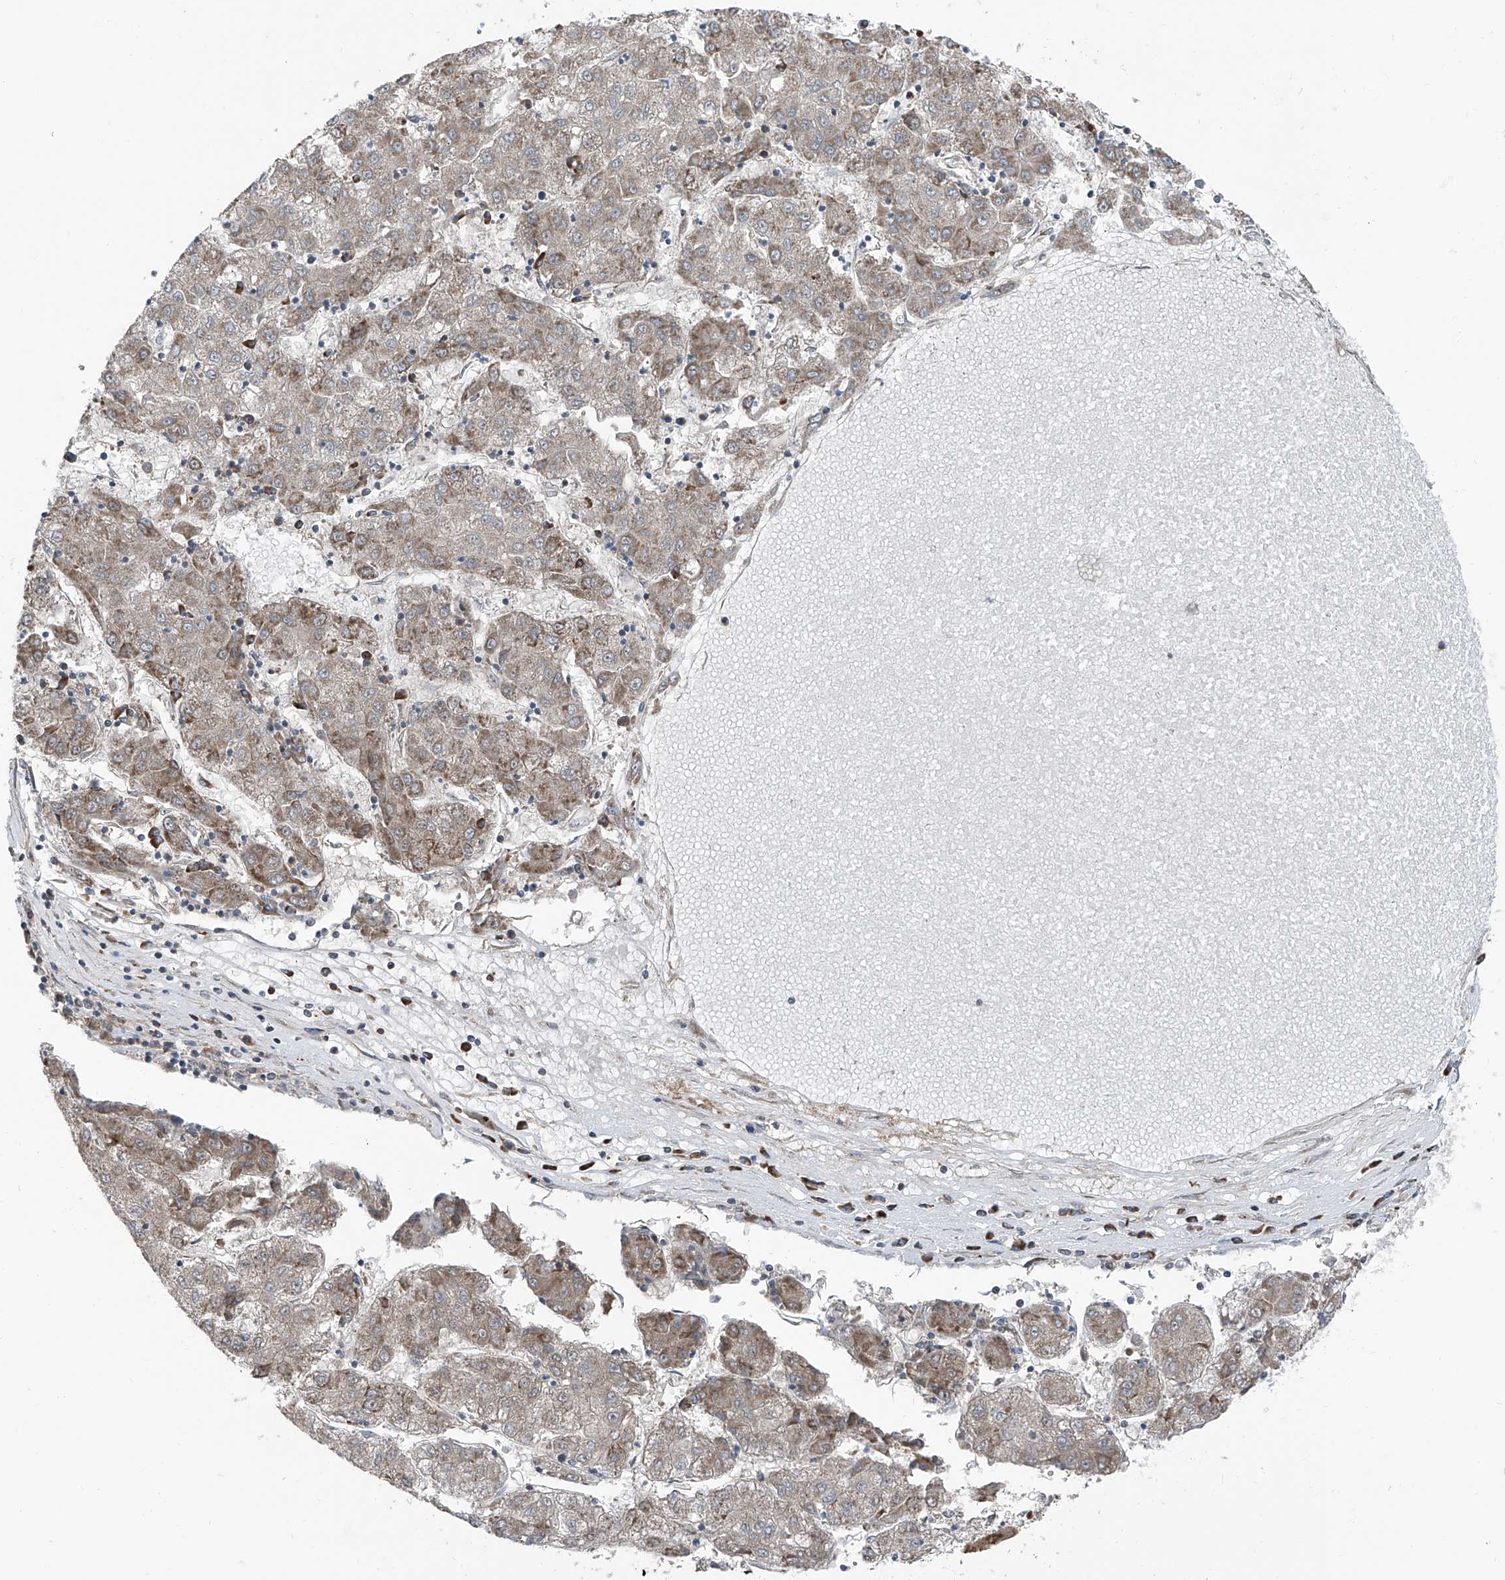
{"staining": {"intensity": "moderate", "quantity": ">75%", "location": "cytoplasmic/membranous"}, "tissue": "liver cancer", "cell_type": "Tumor cells", "image_type": "cancer", "snomed": [{"axis": "morphology", "description": "Carcinoma, Hepatocellular, NOS"}, {"axis": "topography", "description": "Liver"}], "caption": "DAB (3,3'-diaminobenzidine) immunohistochemical staining of human liver hepatocellular carcinoma exhibits moderate cytoplasmic/membranous protein positivity in approximately >75% of tumor cells.", "gene": "FKBP5", "patient": {"sex": "male", "age": 72}}